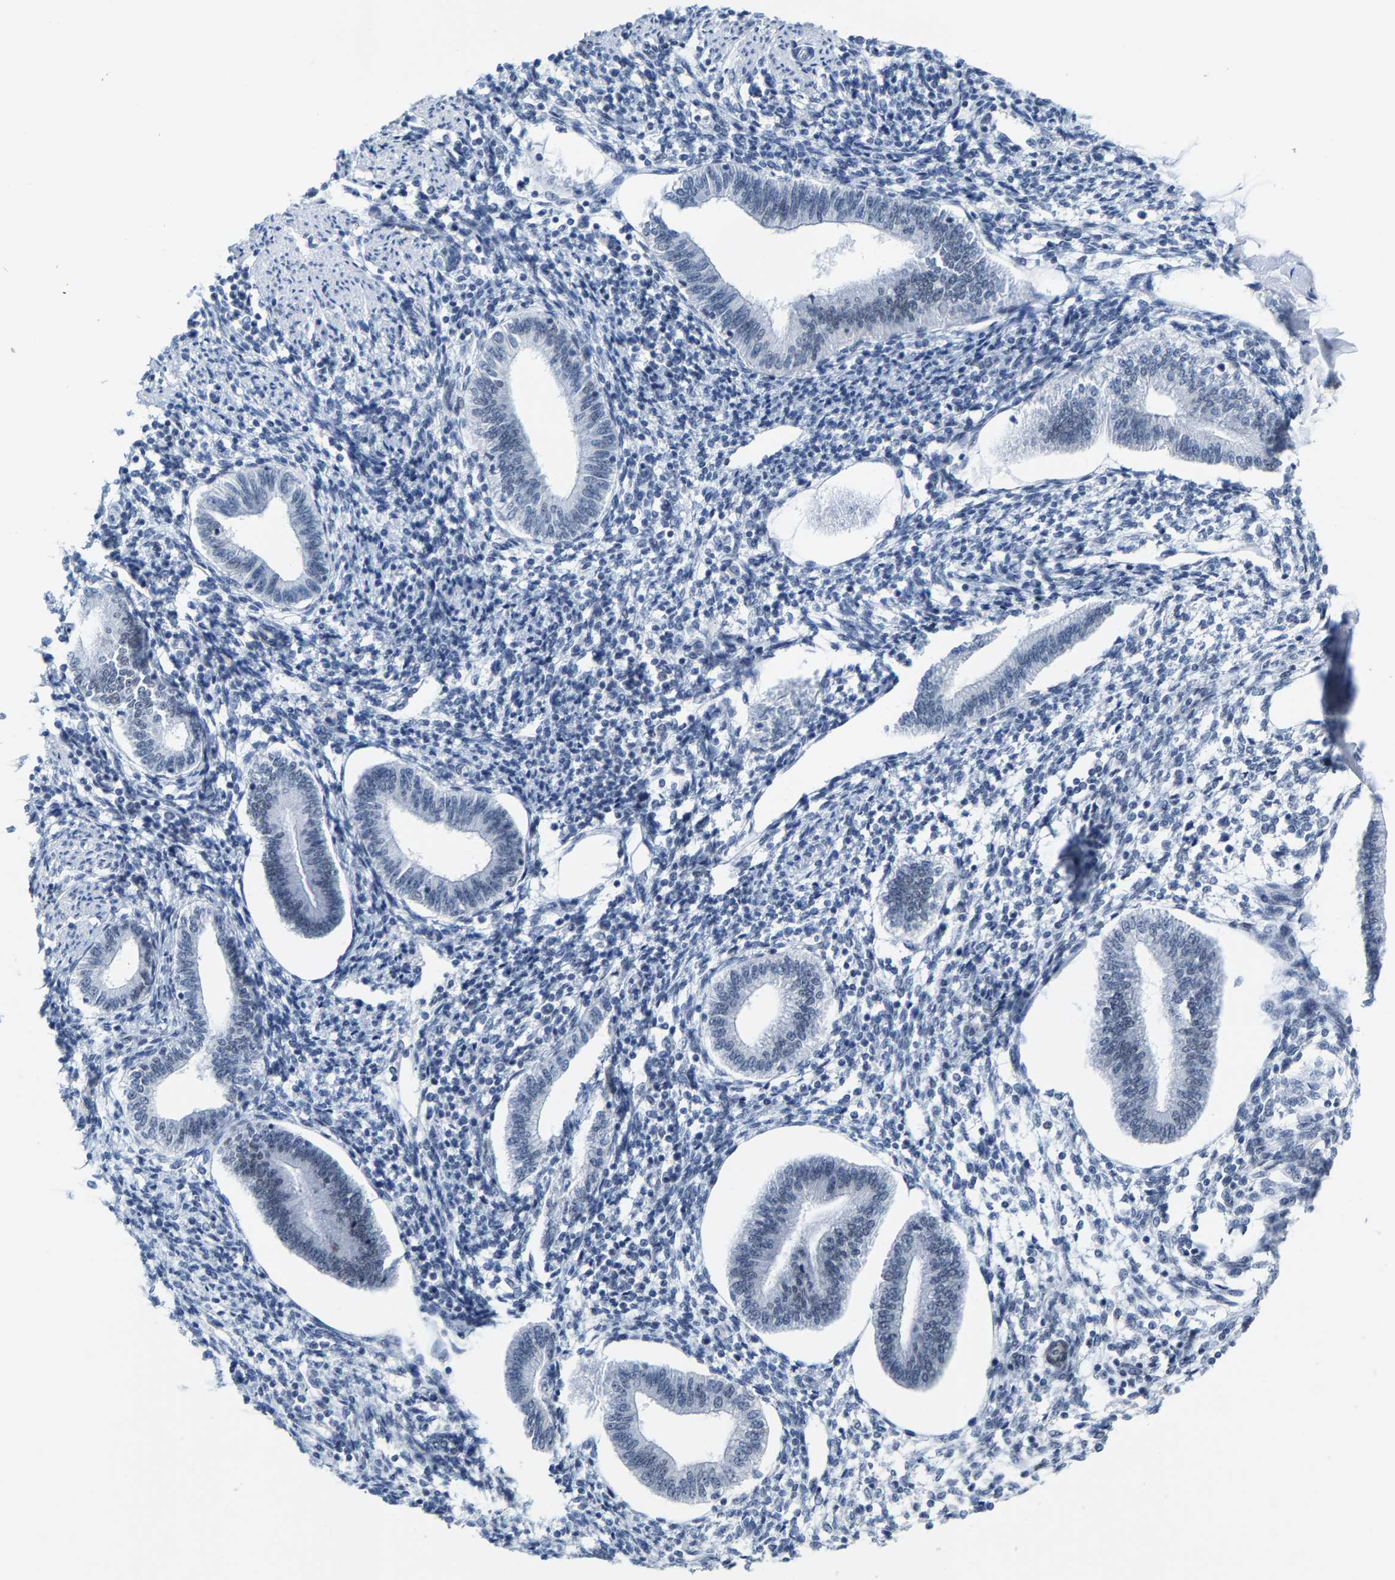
{"staining": {"intensity": "negative", "quantity": "none", "location": "none"}, "tissue": "endometrium", "cell_type": "Cells in endometrial stroma", "image_type": "normal", "snomed": [{"axis": "morphology", "description": "Normal tissue, NOS"}, {"axis": "topography", "description": "Endometrium"}], "caption": "This is a micrograph of immunohistochemistry staining of benign endometrium, which shows no expression in cells in endometrial stroma.", "gene": "FAM180A", "patient": {"sex": "female", "age": 50}}